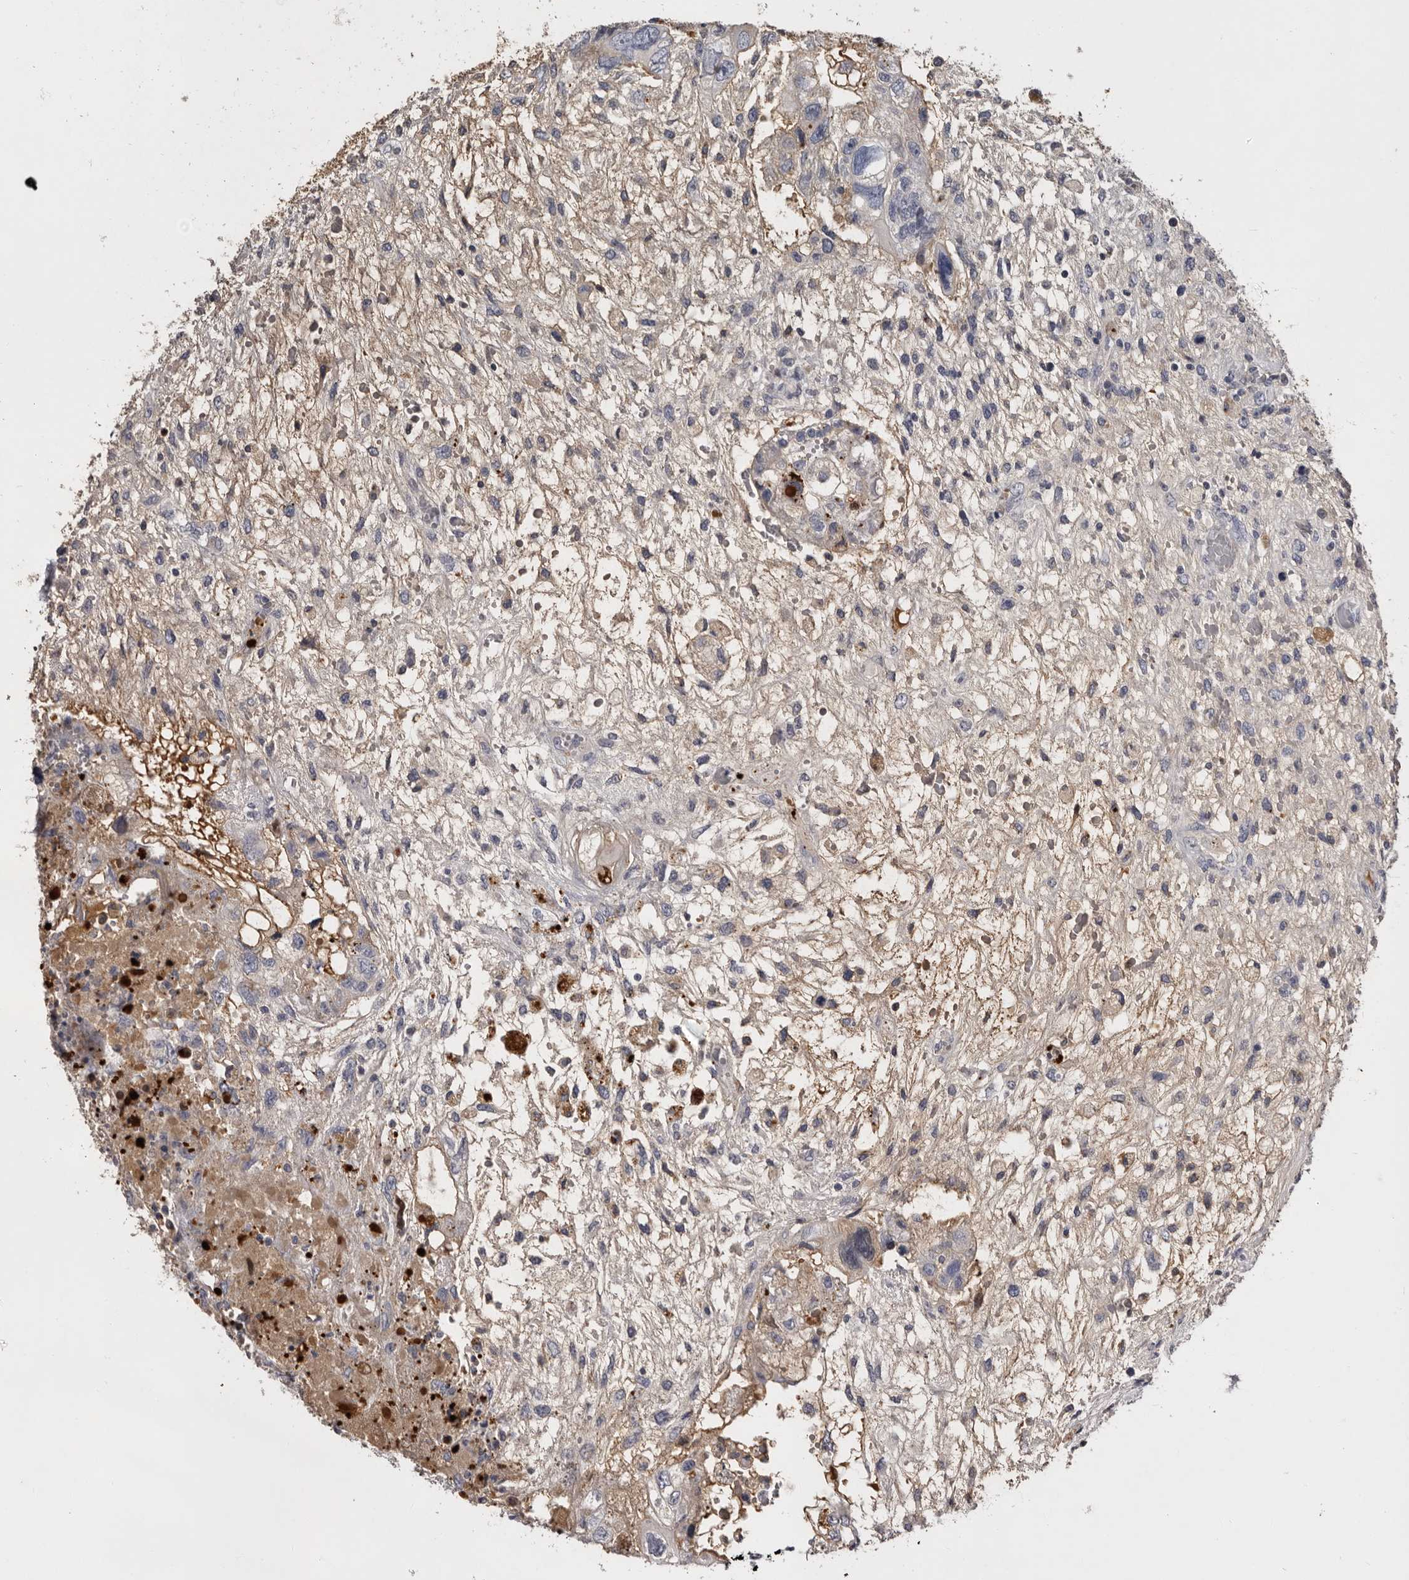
{"staining": {"intensity": "negative", "quantity": "none", "location": "none"}, "tissue": "testis cancer", "cell_type": "Tumor cells", "image_type": "cancer", "snomed": [{"axis": "morphology", "description": "Carcinoma, Embryonal, NOS"}, {"axis": "topography", "description": "Testis"}], "caption": "The micrograph demonstrates no significant staining in tumor cells of testis embryonal carcinoma. (DAB immunohistochemistry visualized using brightfield microscopy, high magnification).", "gene": "KLHL38", "patient": {"sex": "male", "age": 36}}